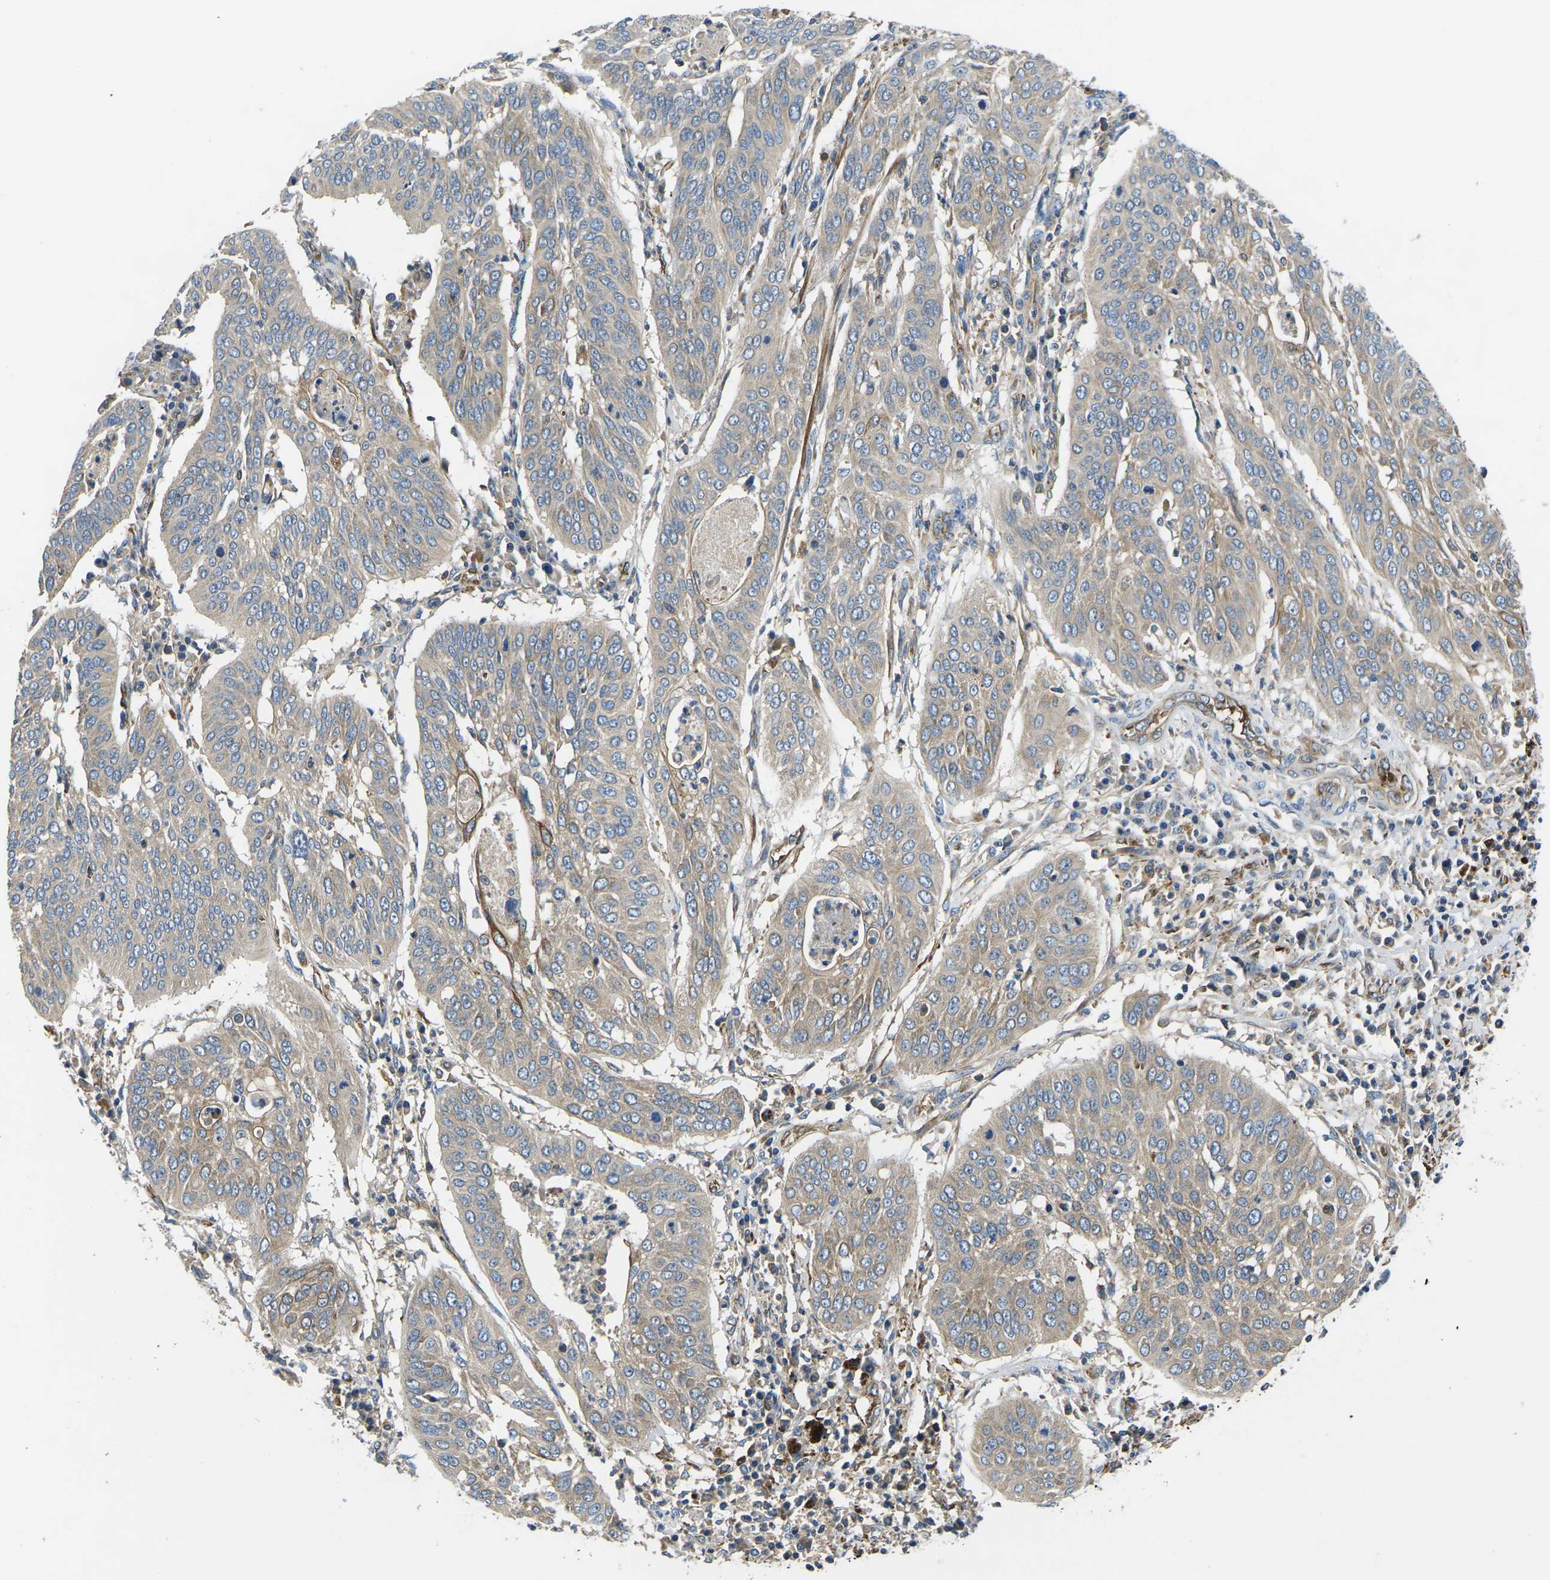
{"staining": {"intensity": "weak", "quantity": ">75%", "location": "cytoplasmic/membranous"}, "tissue": "cervical cancer", "cell_type": "Tumor cells", "image_type": "cancer", "snomed": [{"axis": "morphology", "description": "Normal tissue, NOS"}, {"axis": "morphology", "description": "Squamous cell carcinoma, NOS"}, {"axis": "topography", "description": "Cervix"}], "caption": "Human cervical squamous cell carcinoma stained with a protein marker shows weak staining in tumor cells.", "gene": "KCNJ15", "patient": {"sex": "female", "age": 39}}